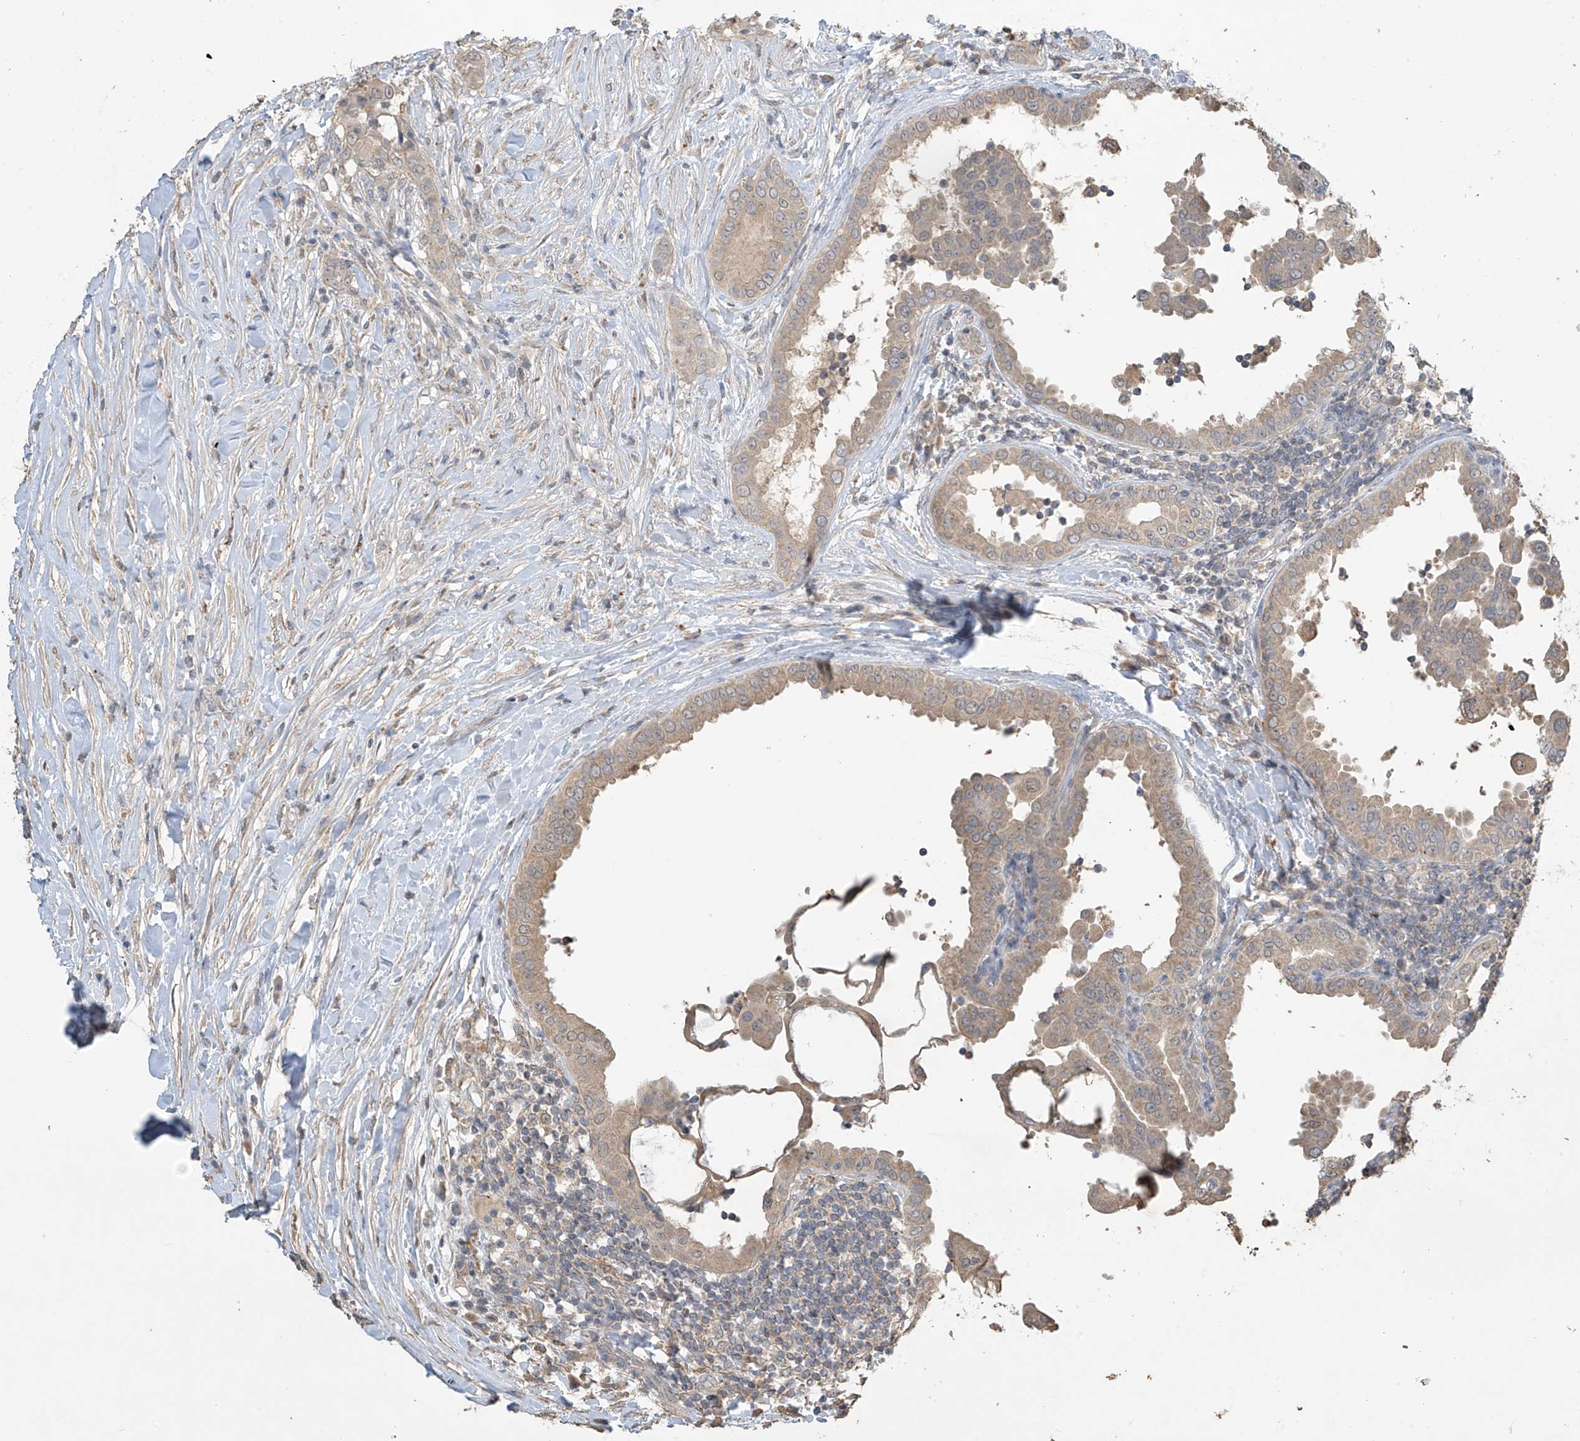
{"staining": {"intensity": "weak", "quantity": ">75%", "location": "cytoplasmic/membranous"}, "tissue": "thyroid cancer", "cell_type": "Tumor cells", "image_type": "cancer", "snomed": [{"axis": "morphology", "description": "Papillary adenocarcinoma, NOS"}, {"axis": "topography", "description": "Thyroid gland"}], "caption": "Thyroid papillary adenocarcinoma stained with a protein marker shows weak staining in tumor cells.", "gene": "SLFN14", "patient": {"sex": "male", "age": 33}}